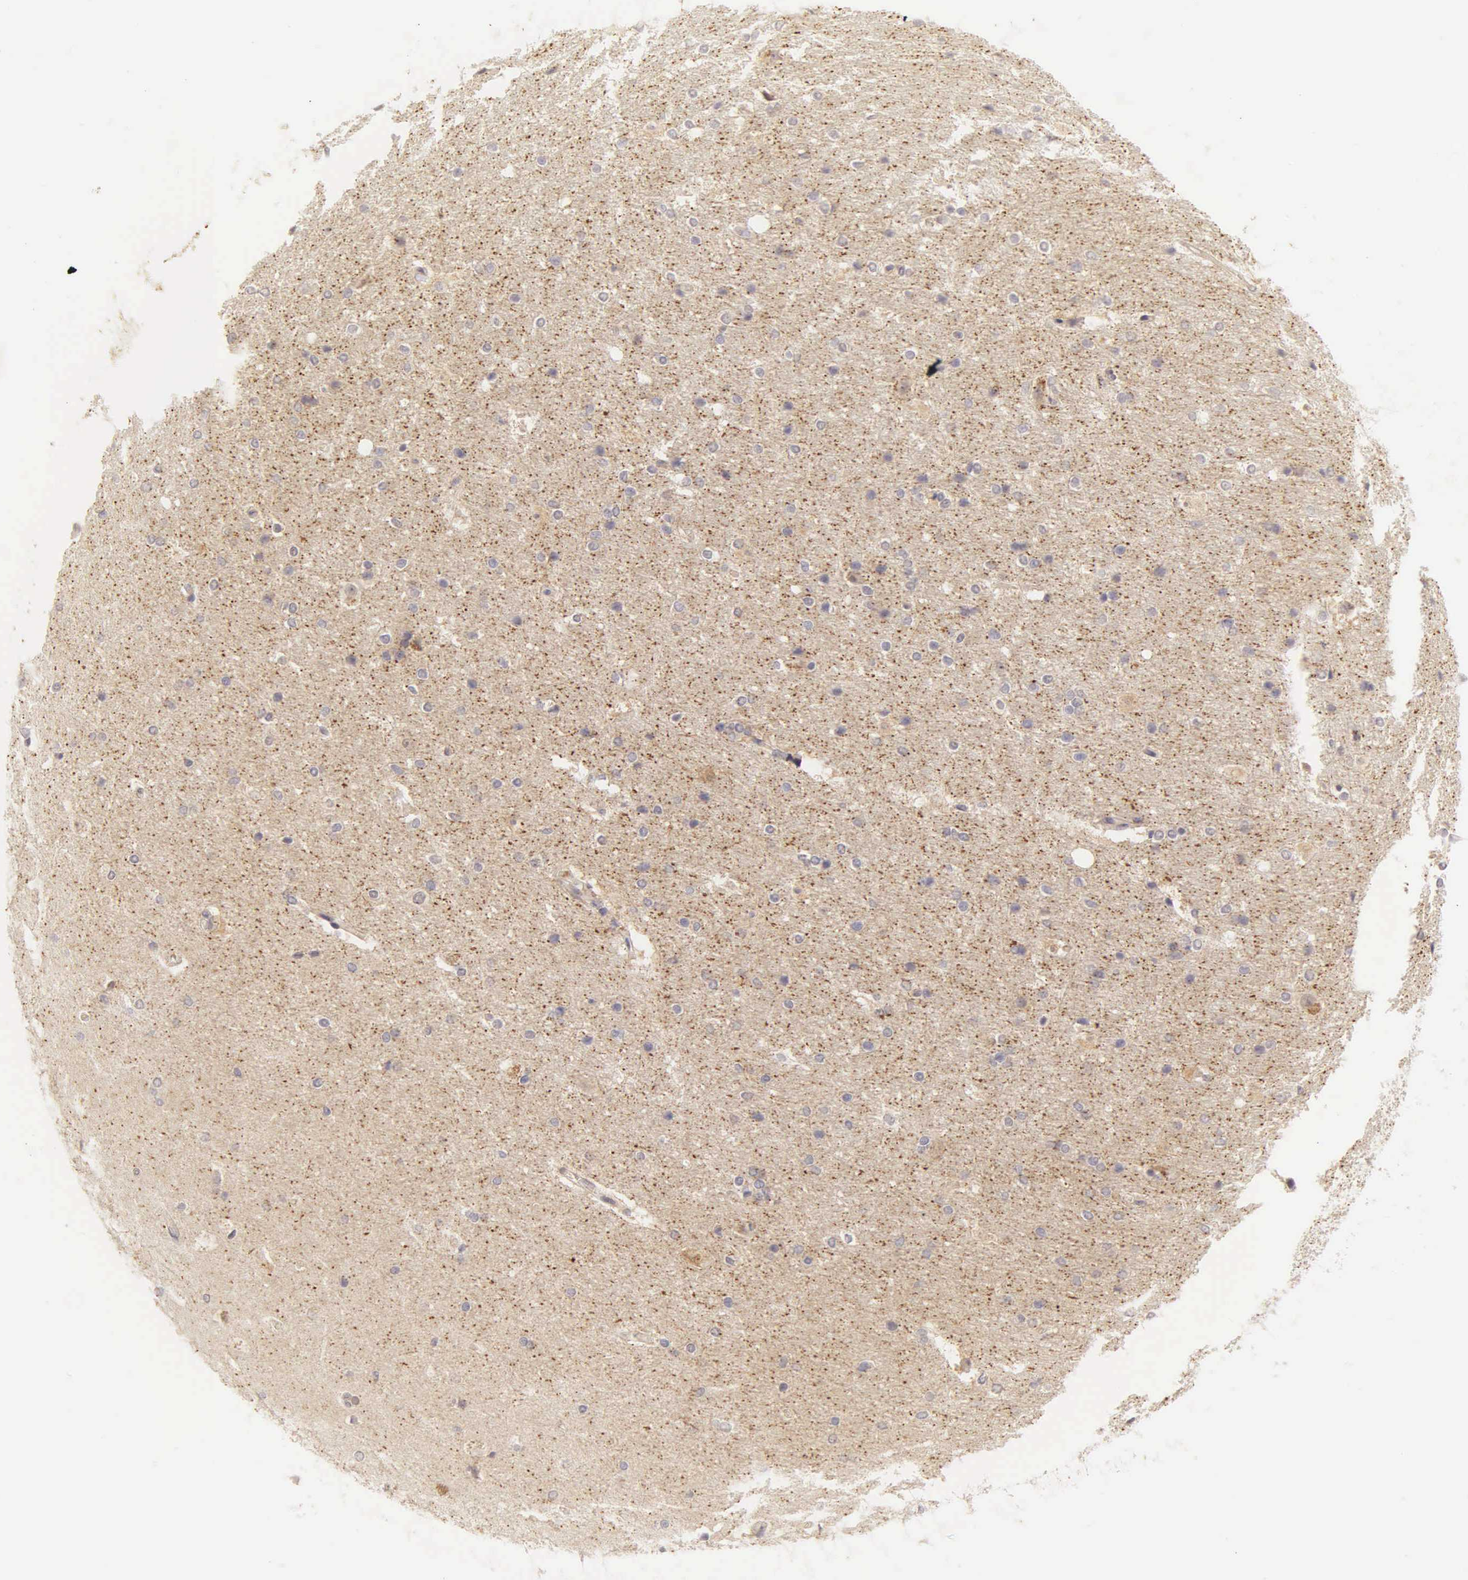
{"staining": {"intensity": "weak", "quantity": "<25%", "location": "cytoplasmic/membranous"}, "tissue": "hippocampus", "cell_type": "Glial cells", "image_type": "normal", "snomed": [{"axis": "morphology", "description": "Normal tissue, NOS"}, {"axis": "topography", "description": "Hippocampus"}], "caption": "Micrograph shows no significant protein positivity in glial cells of benign hippocampus.", "gene": "CD1A", "patient": {"sex": "female", "age": 19}}